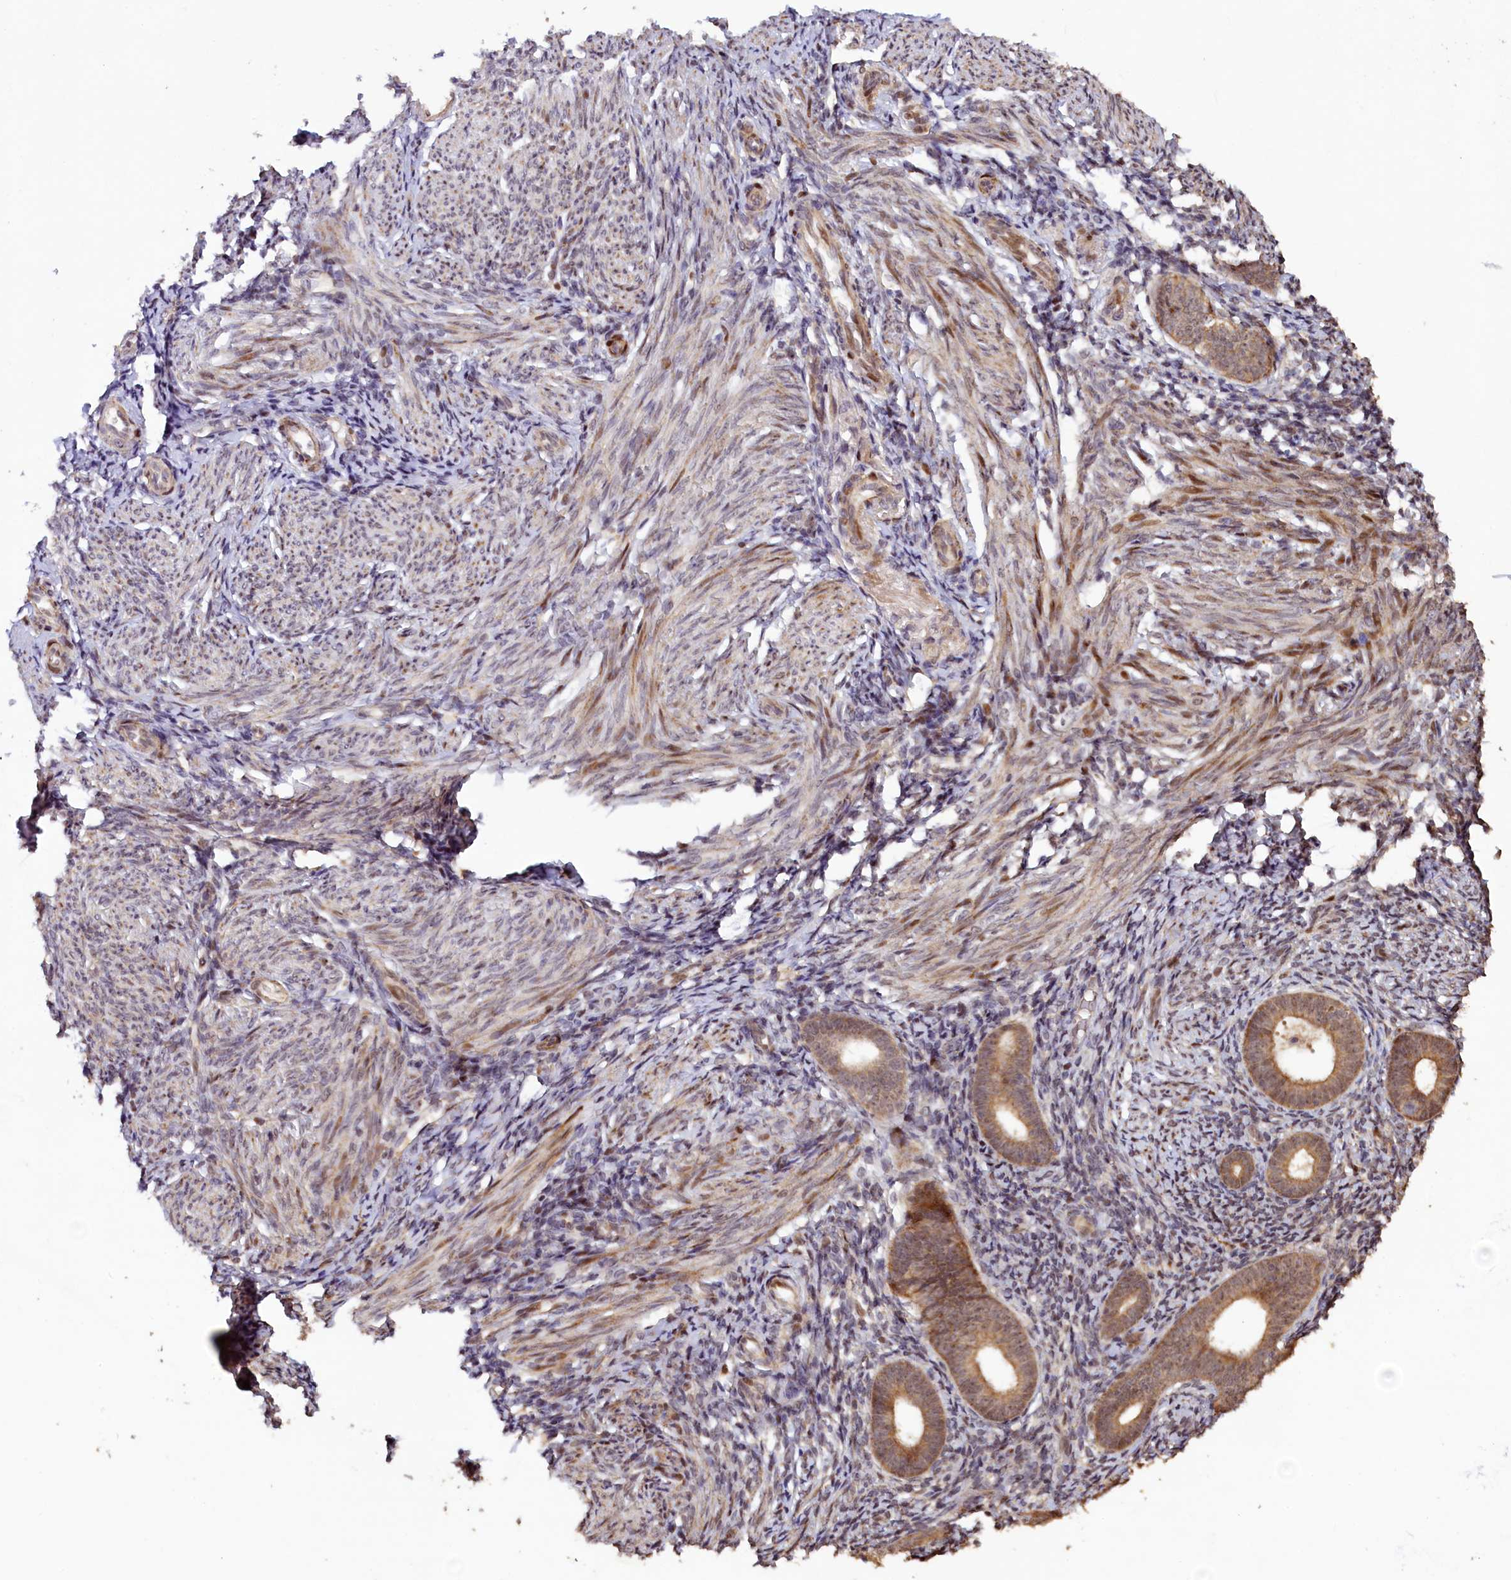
{"staining": {"intensity": "moderate", "quantity": "25%-75%", "location": "cytoplasmic/membranous,nuclear"}, "tissue": "endometrium", "cell_type": "Cells in endometrial stroma", "image_type": "normal", "snomed": [{"axis": "morphology", "description": "Normal tissue, NOS"}, {"axis": "morphology", "description": "Adenocarcinoma, NOS"}, {"axis": "topography", "description": "Endometrium"}], "caption": "A brown stain labels moderate cytoplasmic/membranous,nuclear staining of a protein in cells in endometrial stroma of benign human endometrium.", "gene": "SHPRH", "patient": {"sex": "female", "age": 57}}